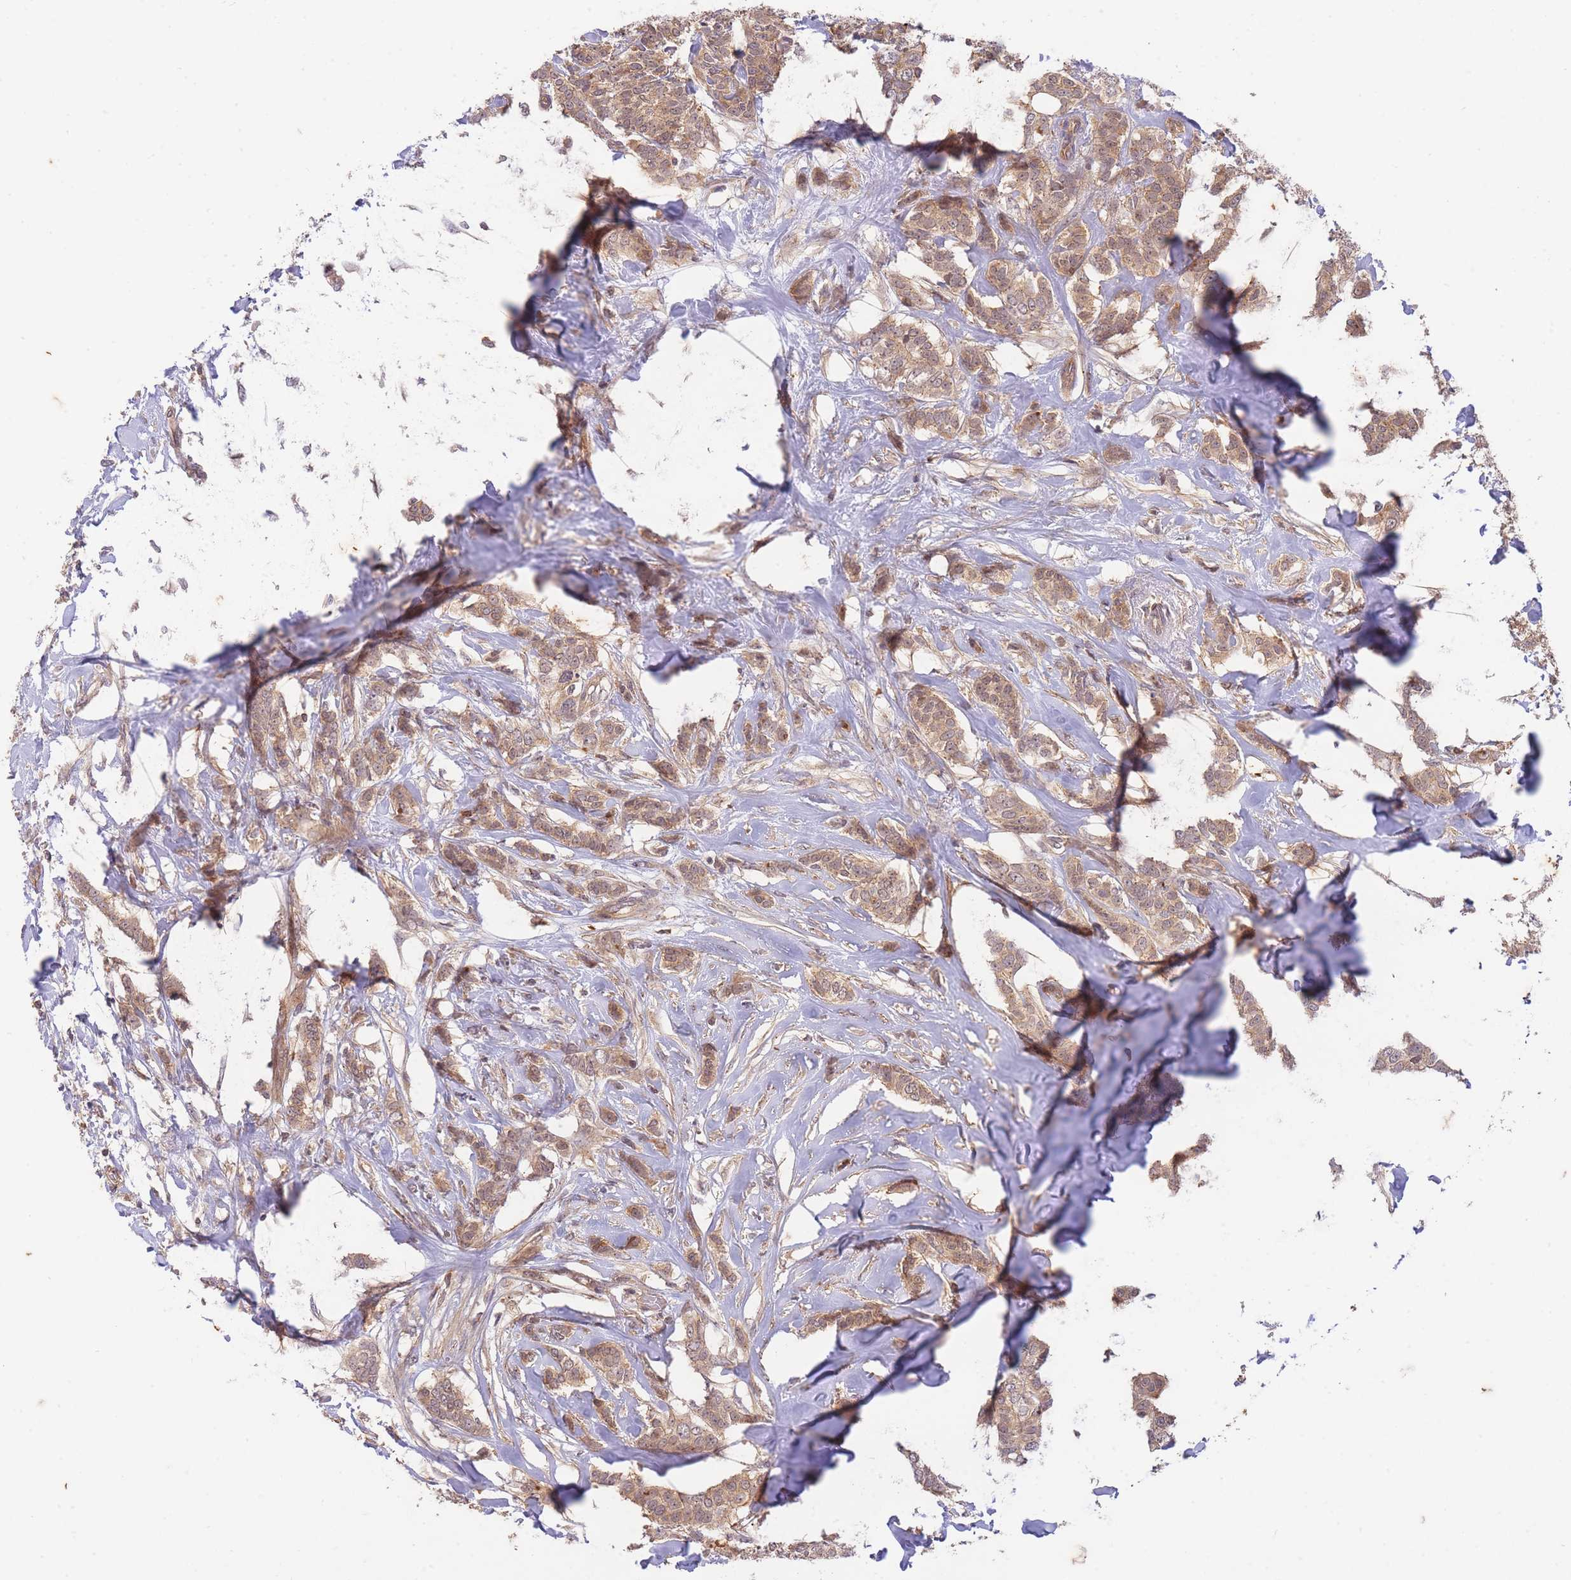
{"staining": {"intensity": "moderate", "quantity": ">75%", "location": "cytoplasmic/membranous,nuclear"}, "tissue": "breast cancer", "cell_type": "Tumor cells", "image_type": "cancer", "snomed": [{"axis": "morphology", "description": "Duct carcinoma"}, {"axis": "topography", "description": "Breast"}], "caption": "Tumor cells exhibit moderate cytoplasmic/membranous and nuclear expression in approximately >75% of cells in infiltrating ductal carcinoma (breast). The protein of interest is stained brown, and the nuclei are stained in blue (DAB (3,3'-diaminobenzidine) IHC with brightfield microscopy, high magnification).", "gene": "ST8SIA4", "patient": {"sex": "female", "age": 72}}